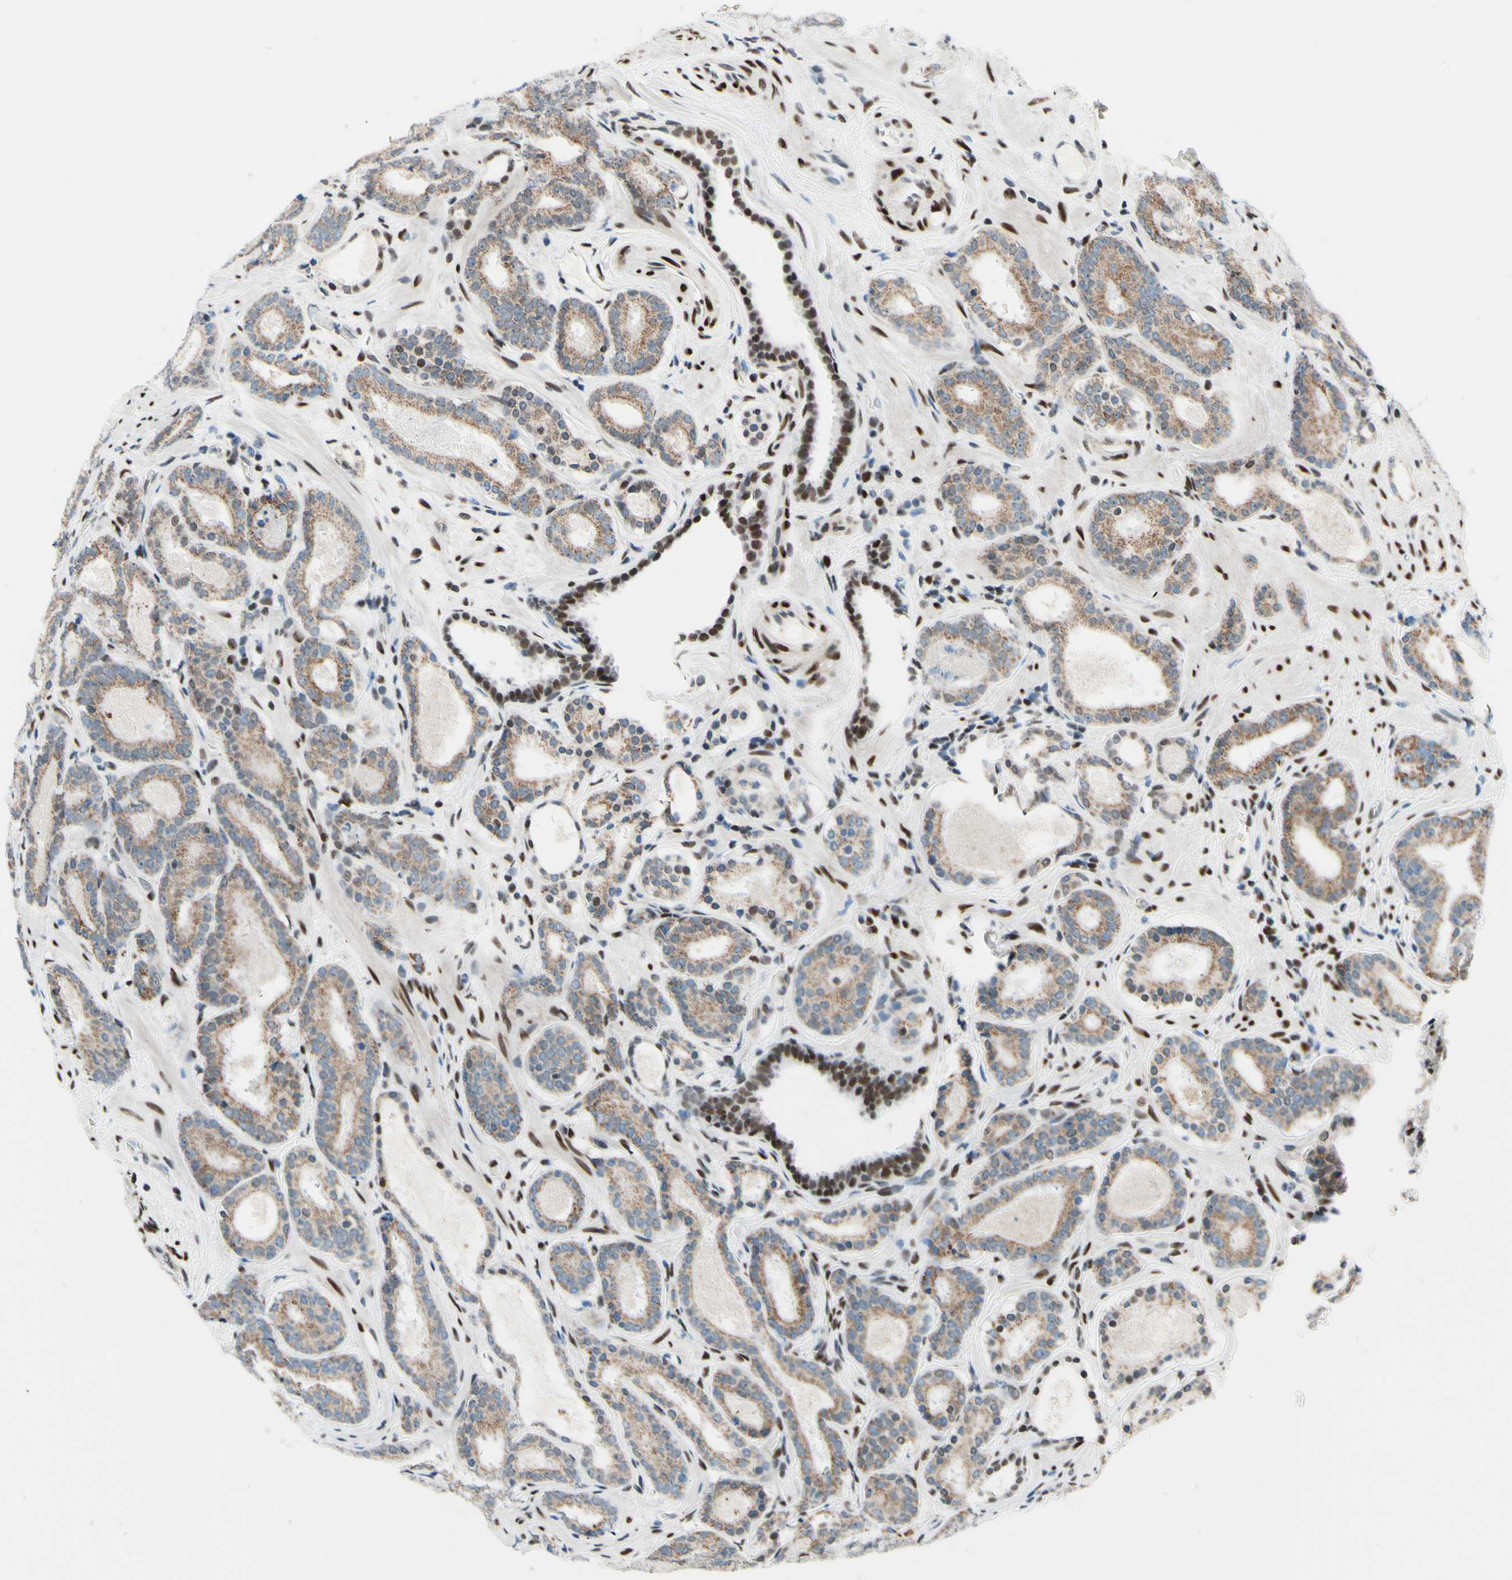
{"staining": {"intensity": "weak", "quantity": ">75%", "location": "cytoplasmic/membranous"}, "tissue": "prostate cancer", "cell_type": "Tumor cells", "image_type": "cancer", "snomed": [{"axis": "morphology", "description": "Adenocarcinoma, Low grade"}, {"axis": "topography", "description": "Prostate"}], "caption": "Immunohistochemical staining of prostate cancer shows low levels of weak cytoplasmic/membranous protein positivity in about >75% of tumor cells.", "gene": "CBX7", "patient": {"sex": "male", "age": 69}}